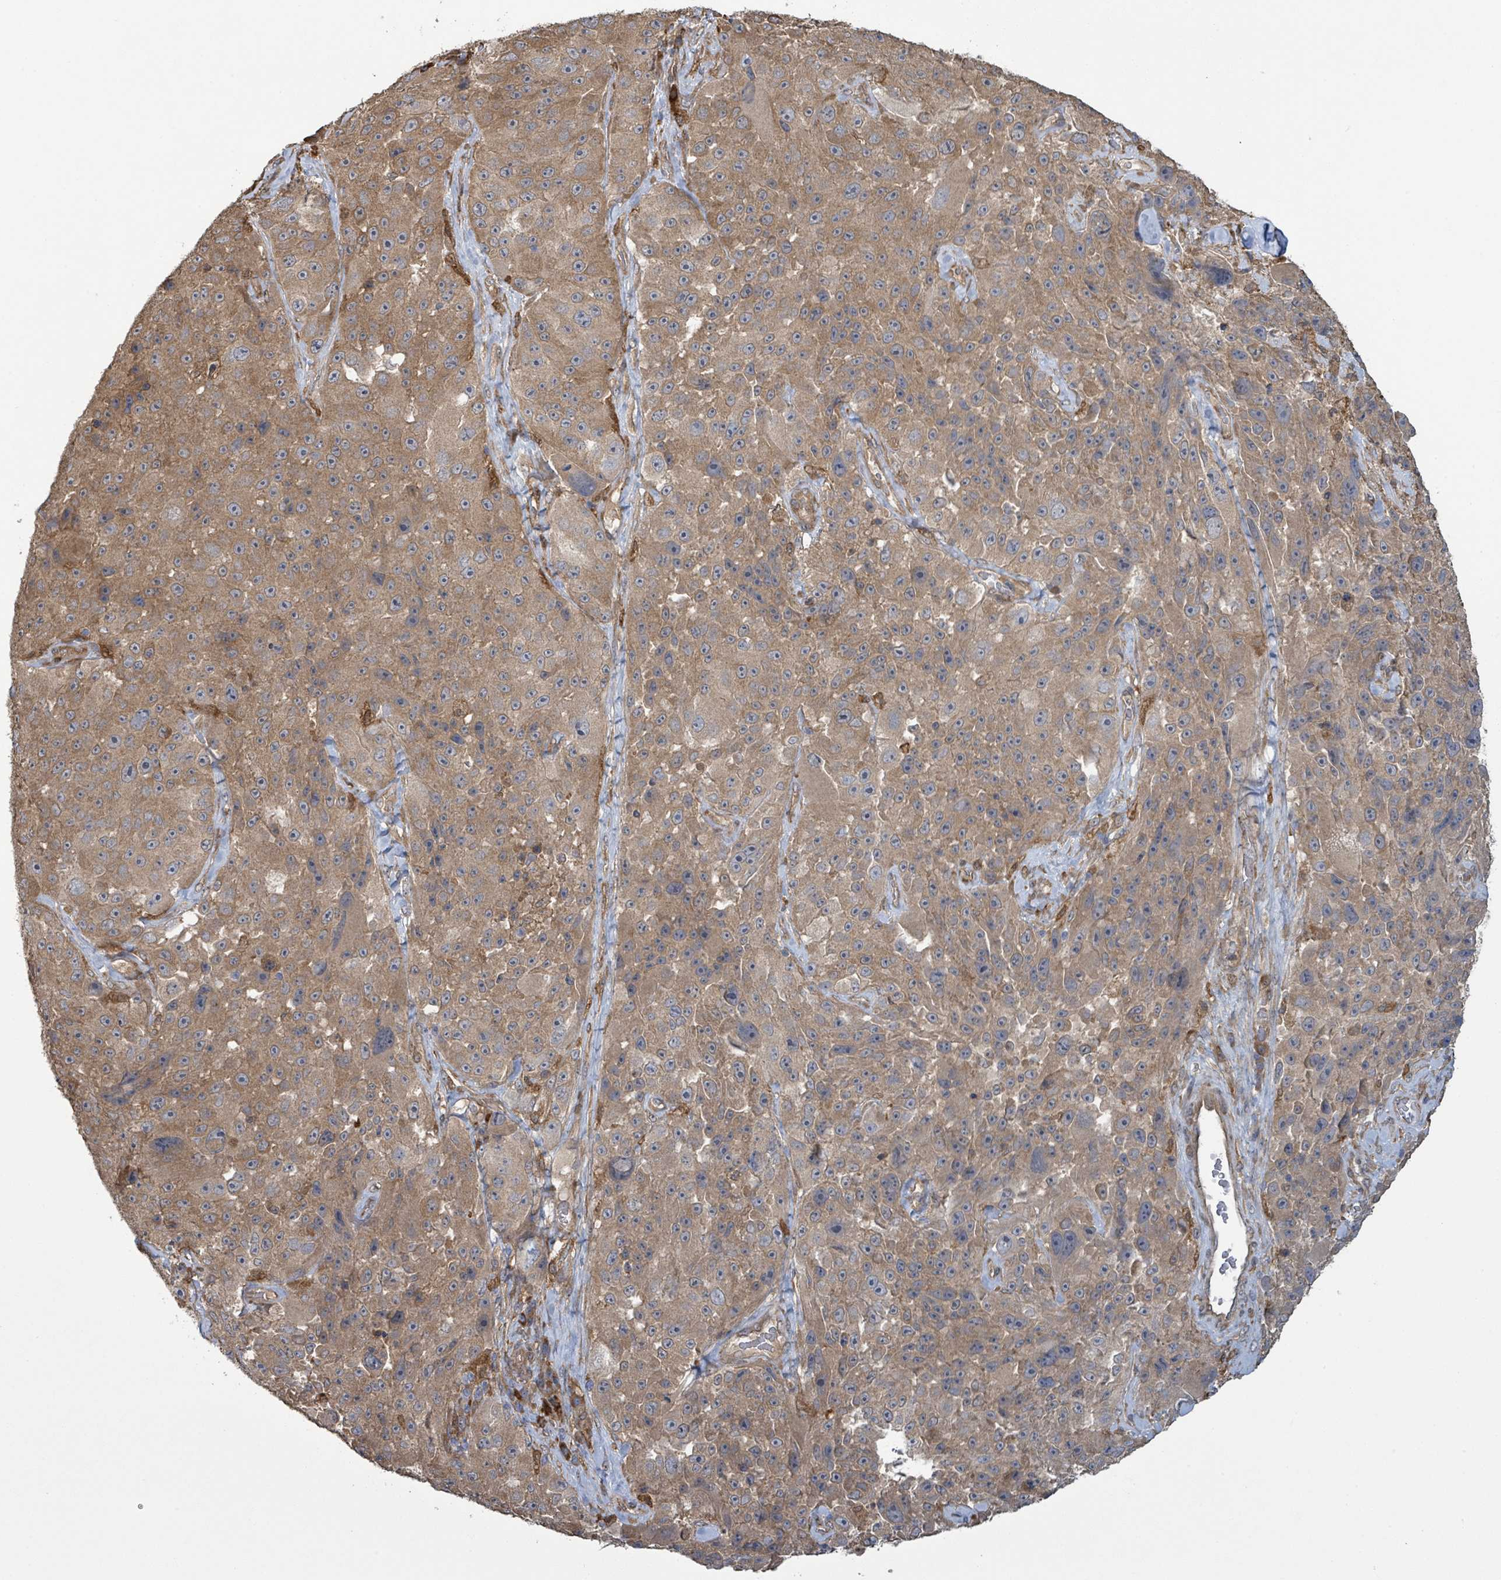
{"staining": {"intensity": "moderate", "quantity": ">75%", "location": "cytoplasmic/membranous"}, "tissue": "melanoma", "cell_type": "Tumor cells", "image_type": "cancer", "snomed": [{"axis": "morphology", "description": "Malignant melanoma, Metastatic site"}, {"axis": "topography", "description": "Lymph node"}], "caption": "Brown immunohistochemical staining in human malignant melanoma (metastatic site) exhibits moderate cytoplasmic/membranous staining in approximately >75% of tumor cells. Nuclei are stained in blue.", "gene": "ARPIN", "patient": {"sex": "male", "age": 62}}